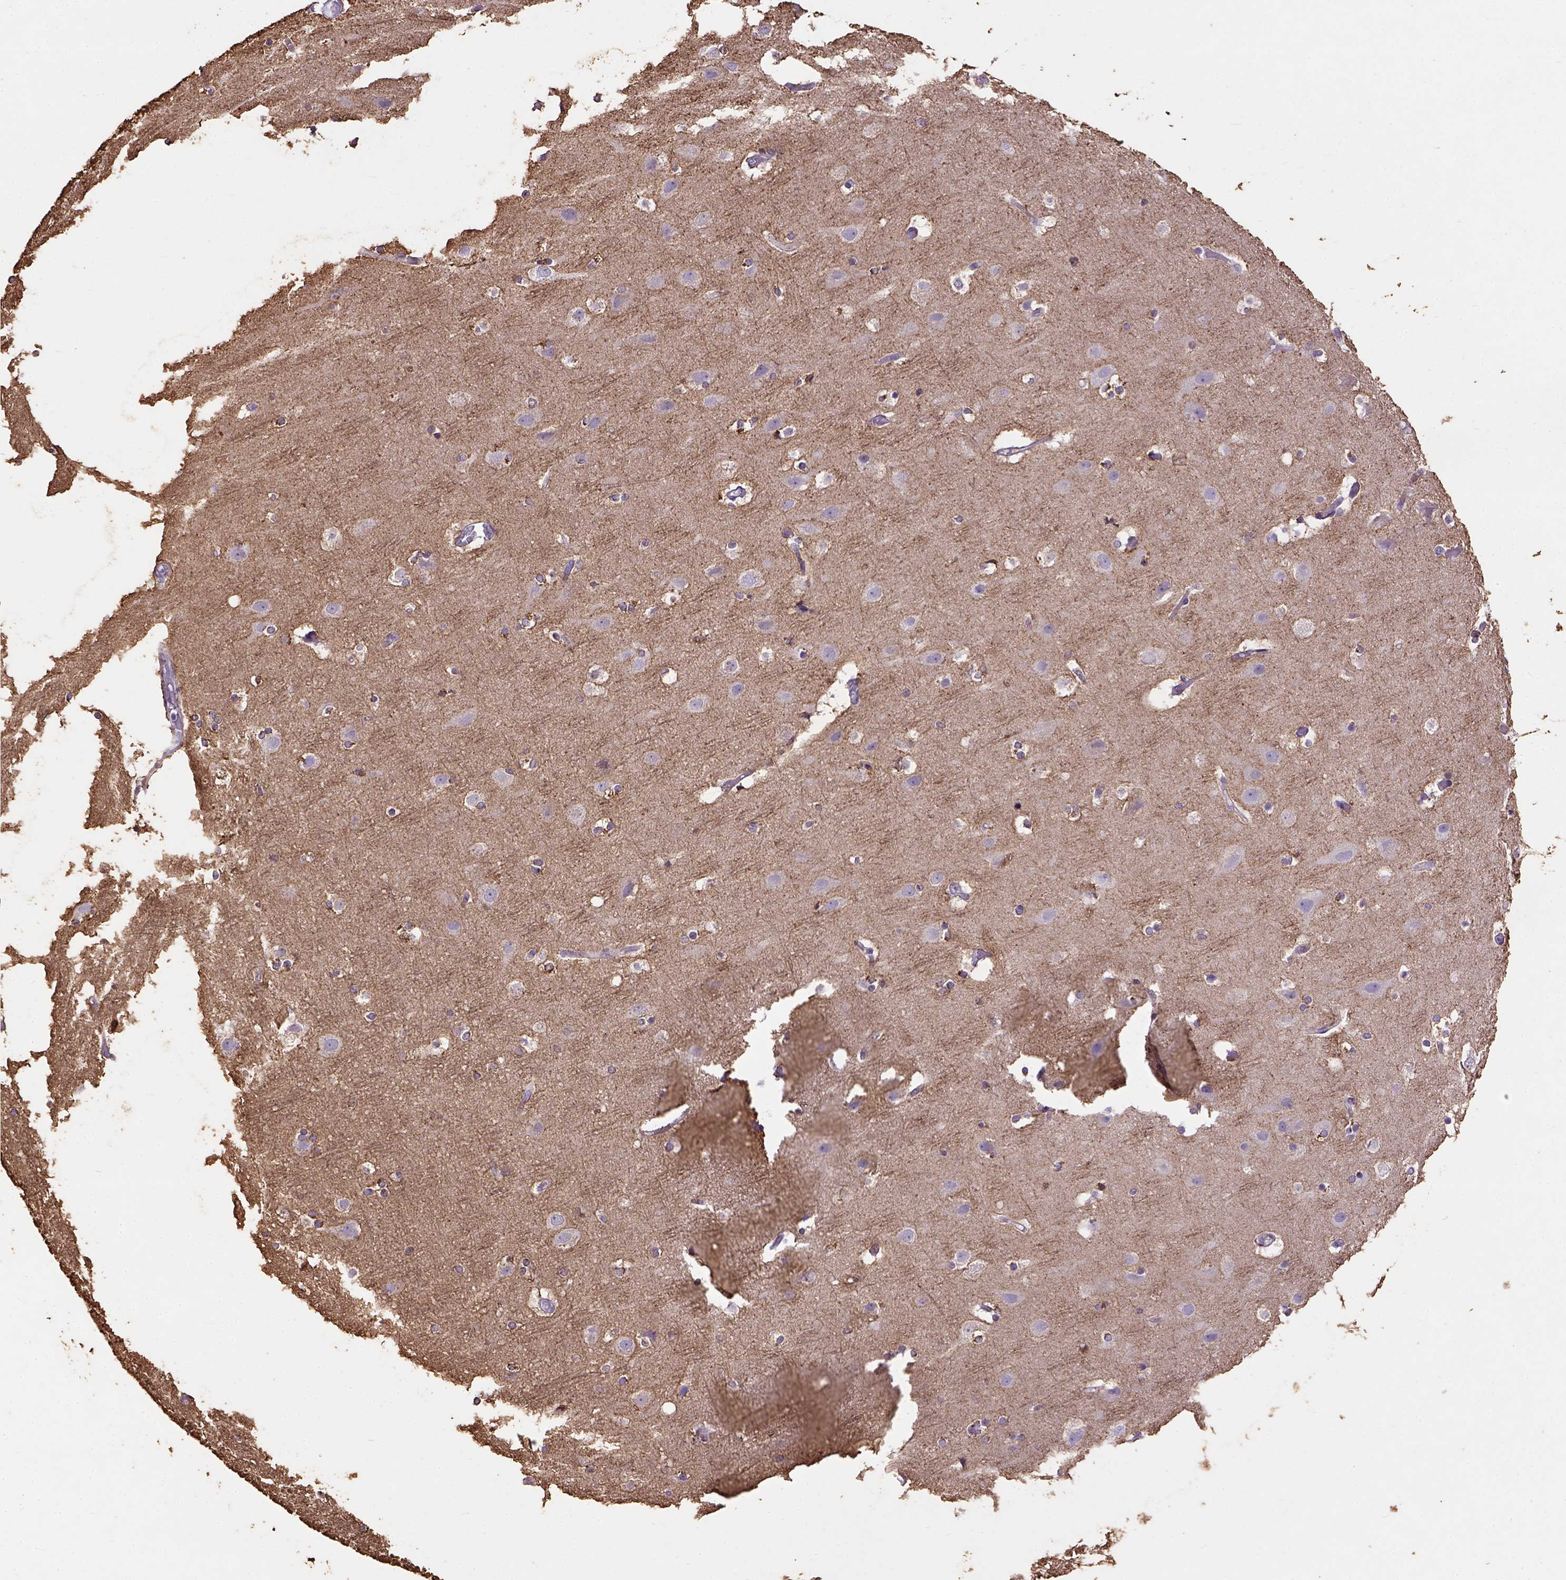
{"staining": {"intensity": "negative", "quantity": "none", "location": "none"}, "tissue": "cerebral cortex", "cell_type": "Endothelial cells", "image_type": "normal", "snomed": [{"axis": "morphology", "description": "Normal tissue, NOS"}, {"axis": "topography", "description": "Cerebral cortex"}], "caption": "Endothelial cells show no significant positivity in benign cerebral cortex. Nuclei are stained in blue.", "gene": "B3GAT1", "patient": {"sex": "female", "age": 52}}